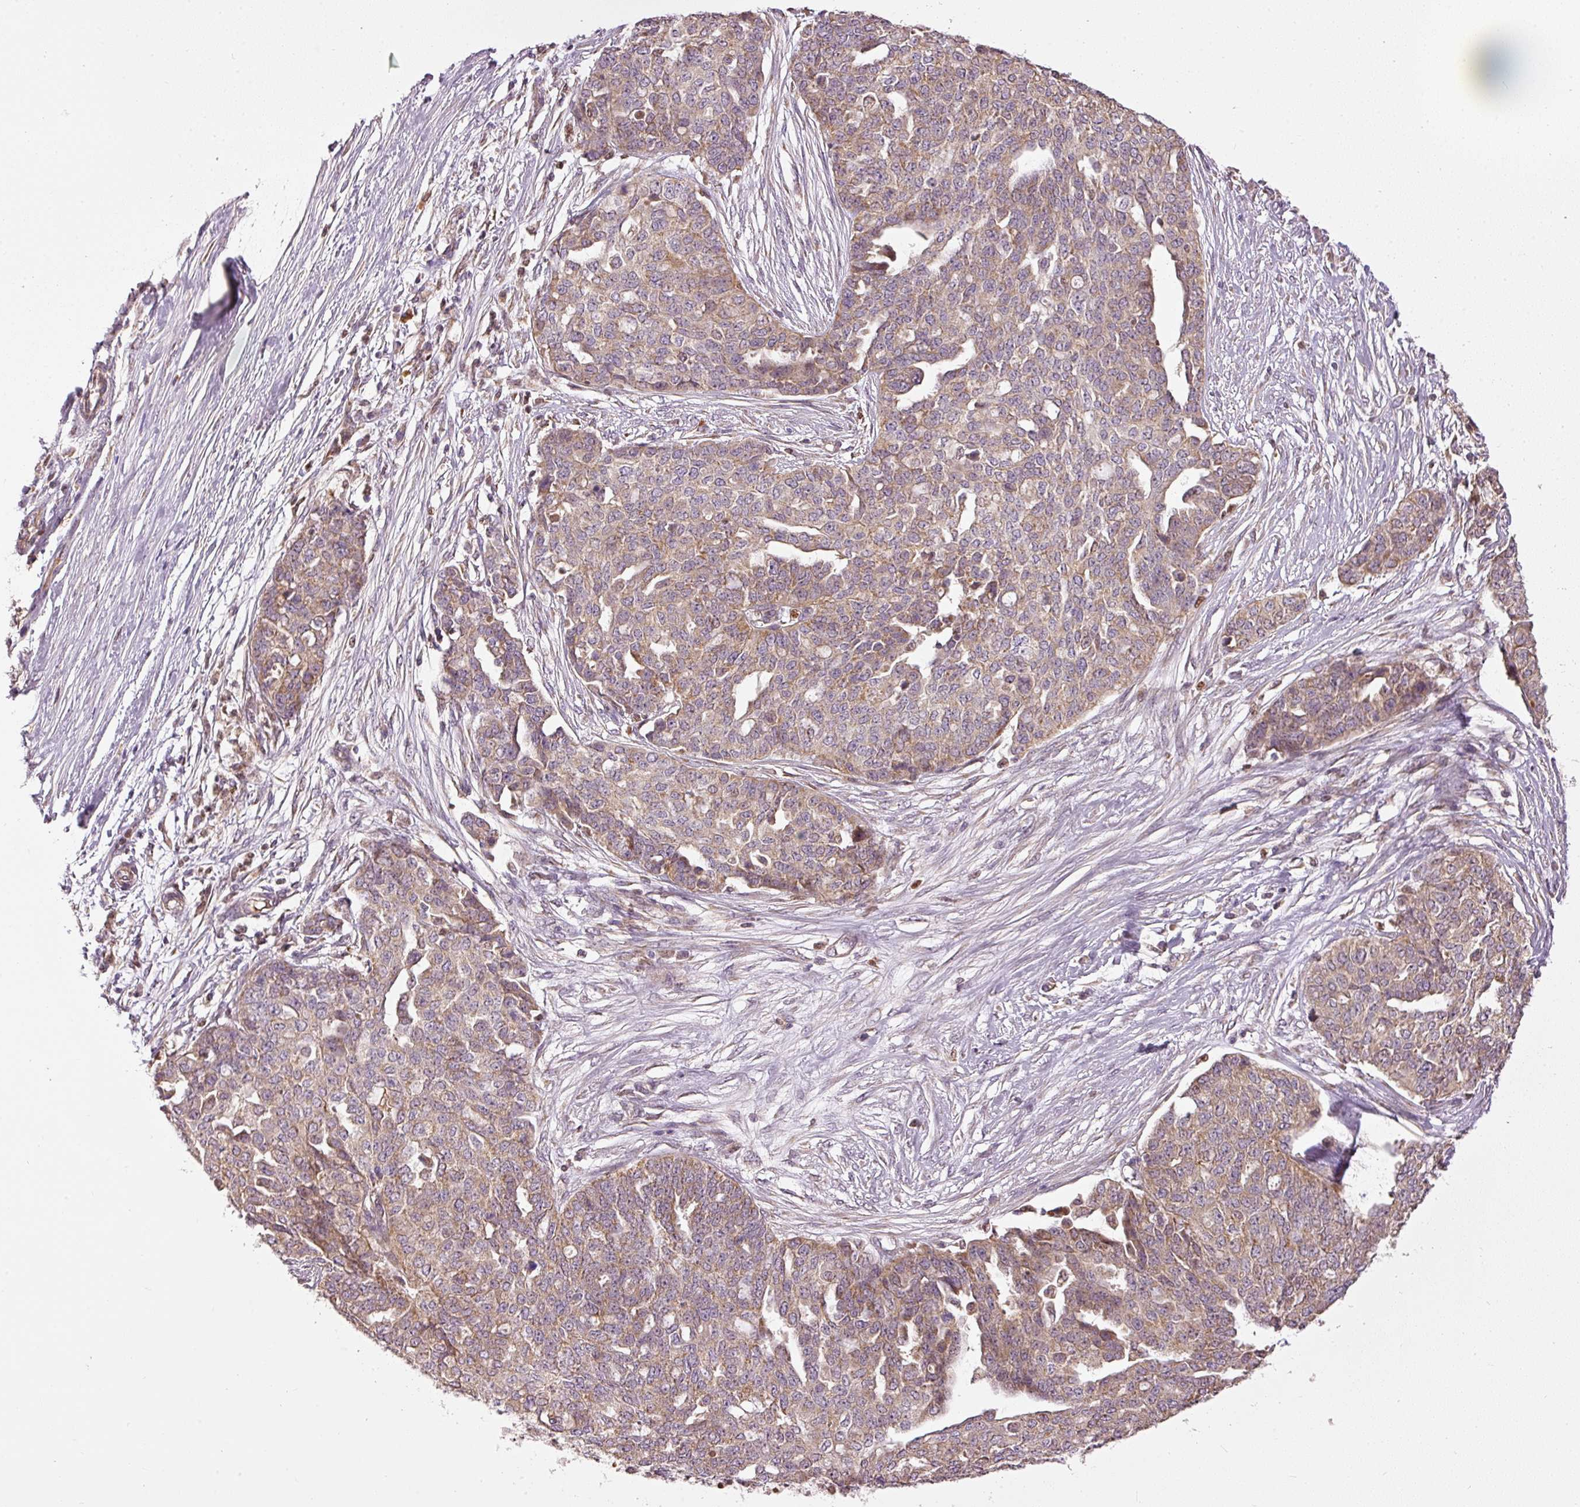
{"staining": {"intensity": "weak", "quantity": ">75%", "location": "cytoplasmic/membranous"}, "tissue": "ovarian cancer", "cell_type": "Tumor cells", "image_type": "cancer", "snomed": [{"axis": "morphology", "description": "Cystadenocarcinoma, serous, NOS"}, {"axis": "topography", "description": "Soft tissue"}, {"axis": "topography", "description": "Ovary"}], "caption": "Immunohistochemistry (IHC) micrograph of neoplastic tissue: ovarian serous cystadenocarcinoma stained using IHC reveals low levels of weak protein expression localized specifically in the cytoplasmic/membranous of tumor cells, appearing as a cytoplasmic/membranous brown color.", "gene": "MTHFD1L", "patient": {"sex": "female", "age": 57}}